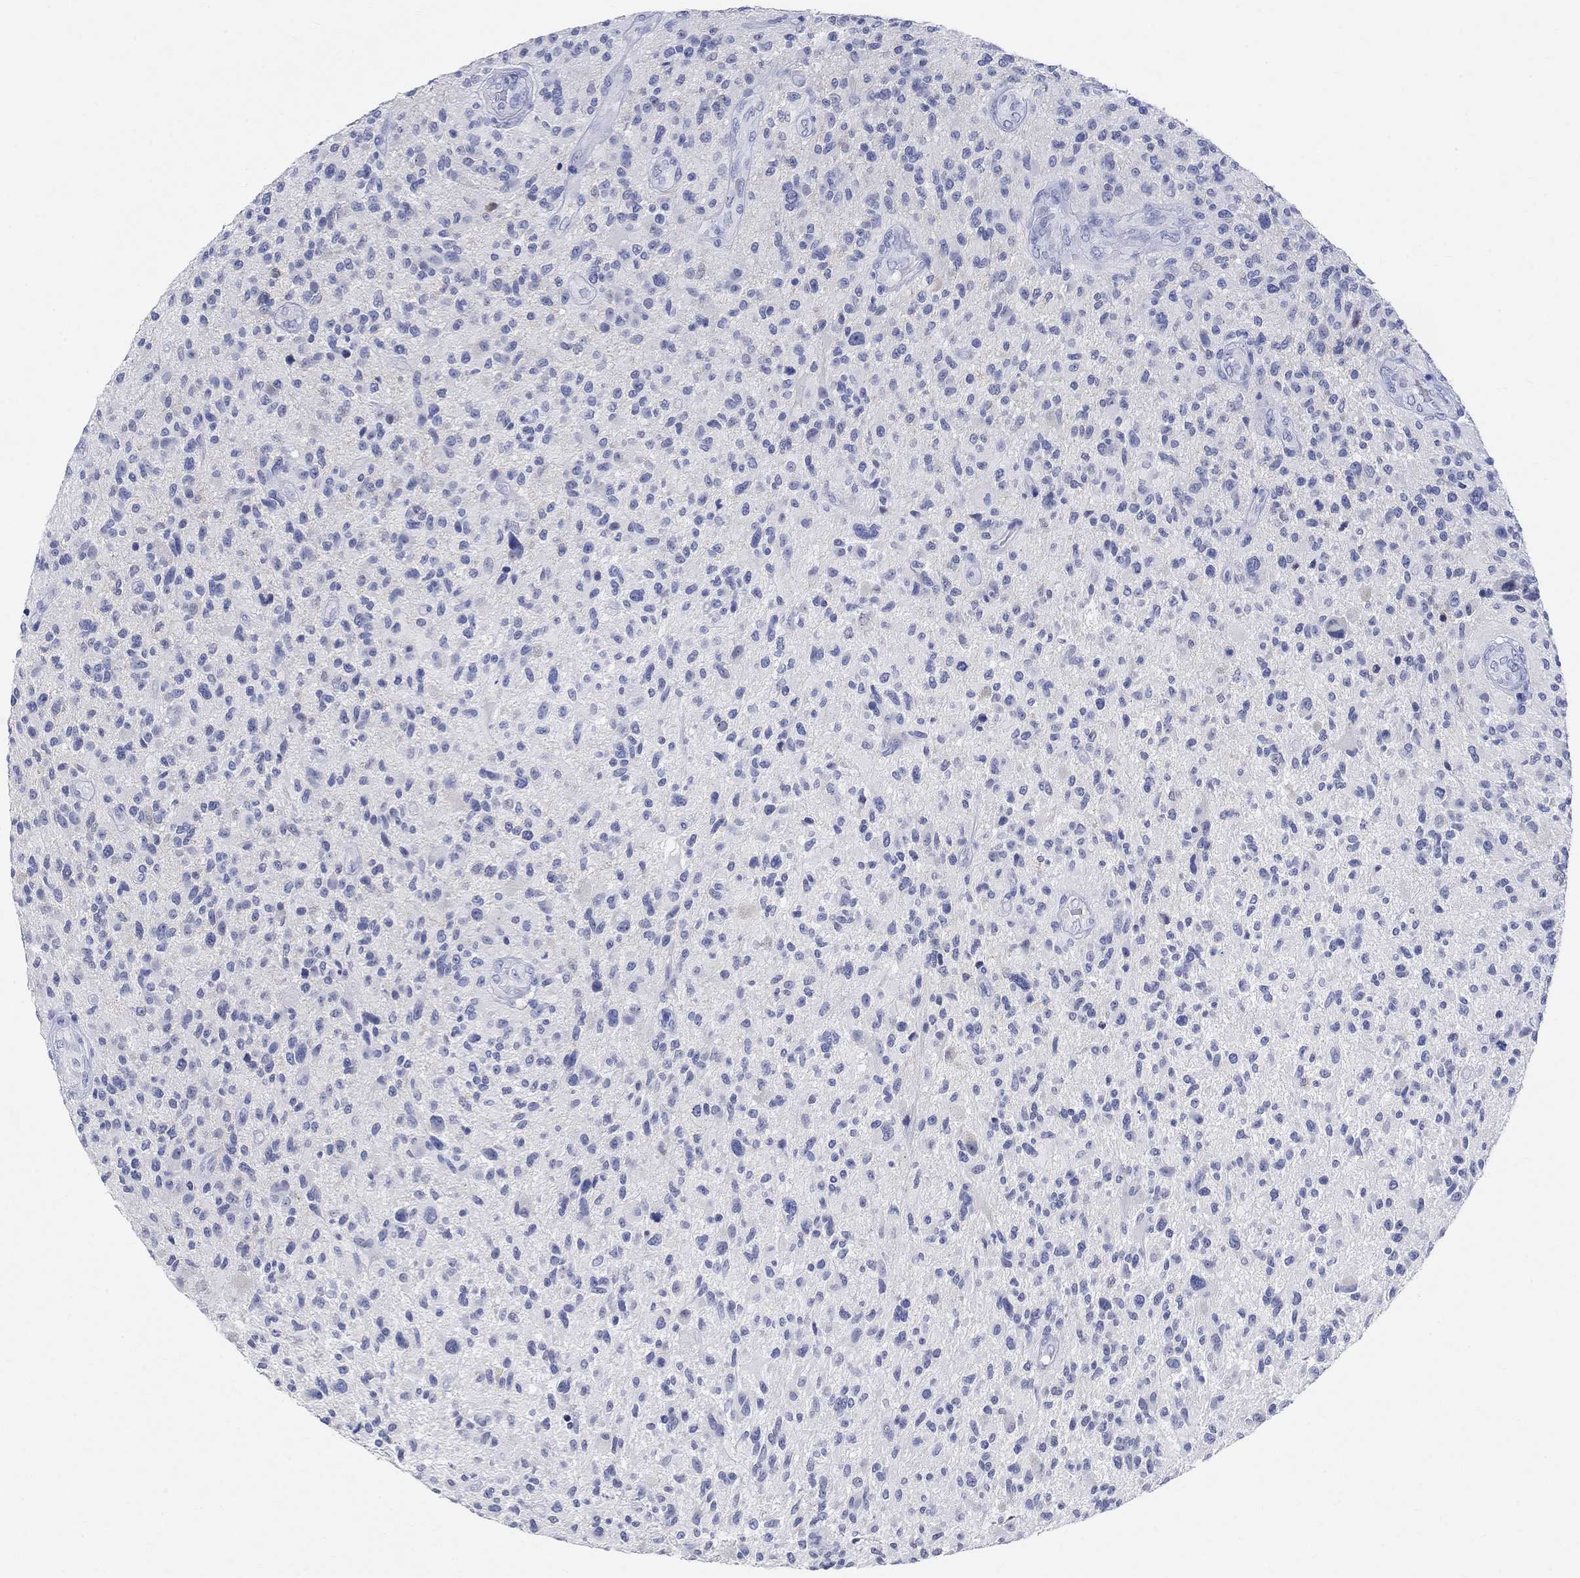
{"staining": {"intensity": "negative", "quantity": "none", "location": "none"}, "tissue": "glioma", "cell_type": "Tumor cells", "image_type": "cancer", "snomed": [{"axis": "morphology", "description": "Glioma, malignant, High grade"}, {"axis": "topography", "description": "Brain"}], "caption": "IHC micrograph of neoplastic tissue: glioma stained with DAB (3,3'-diaminobenzidine) demonstrates no significant protein staining in tumor cells.", "gene": "GRIA3", "patient": {"sex": "male", "age": 47}}